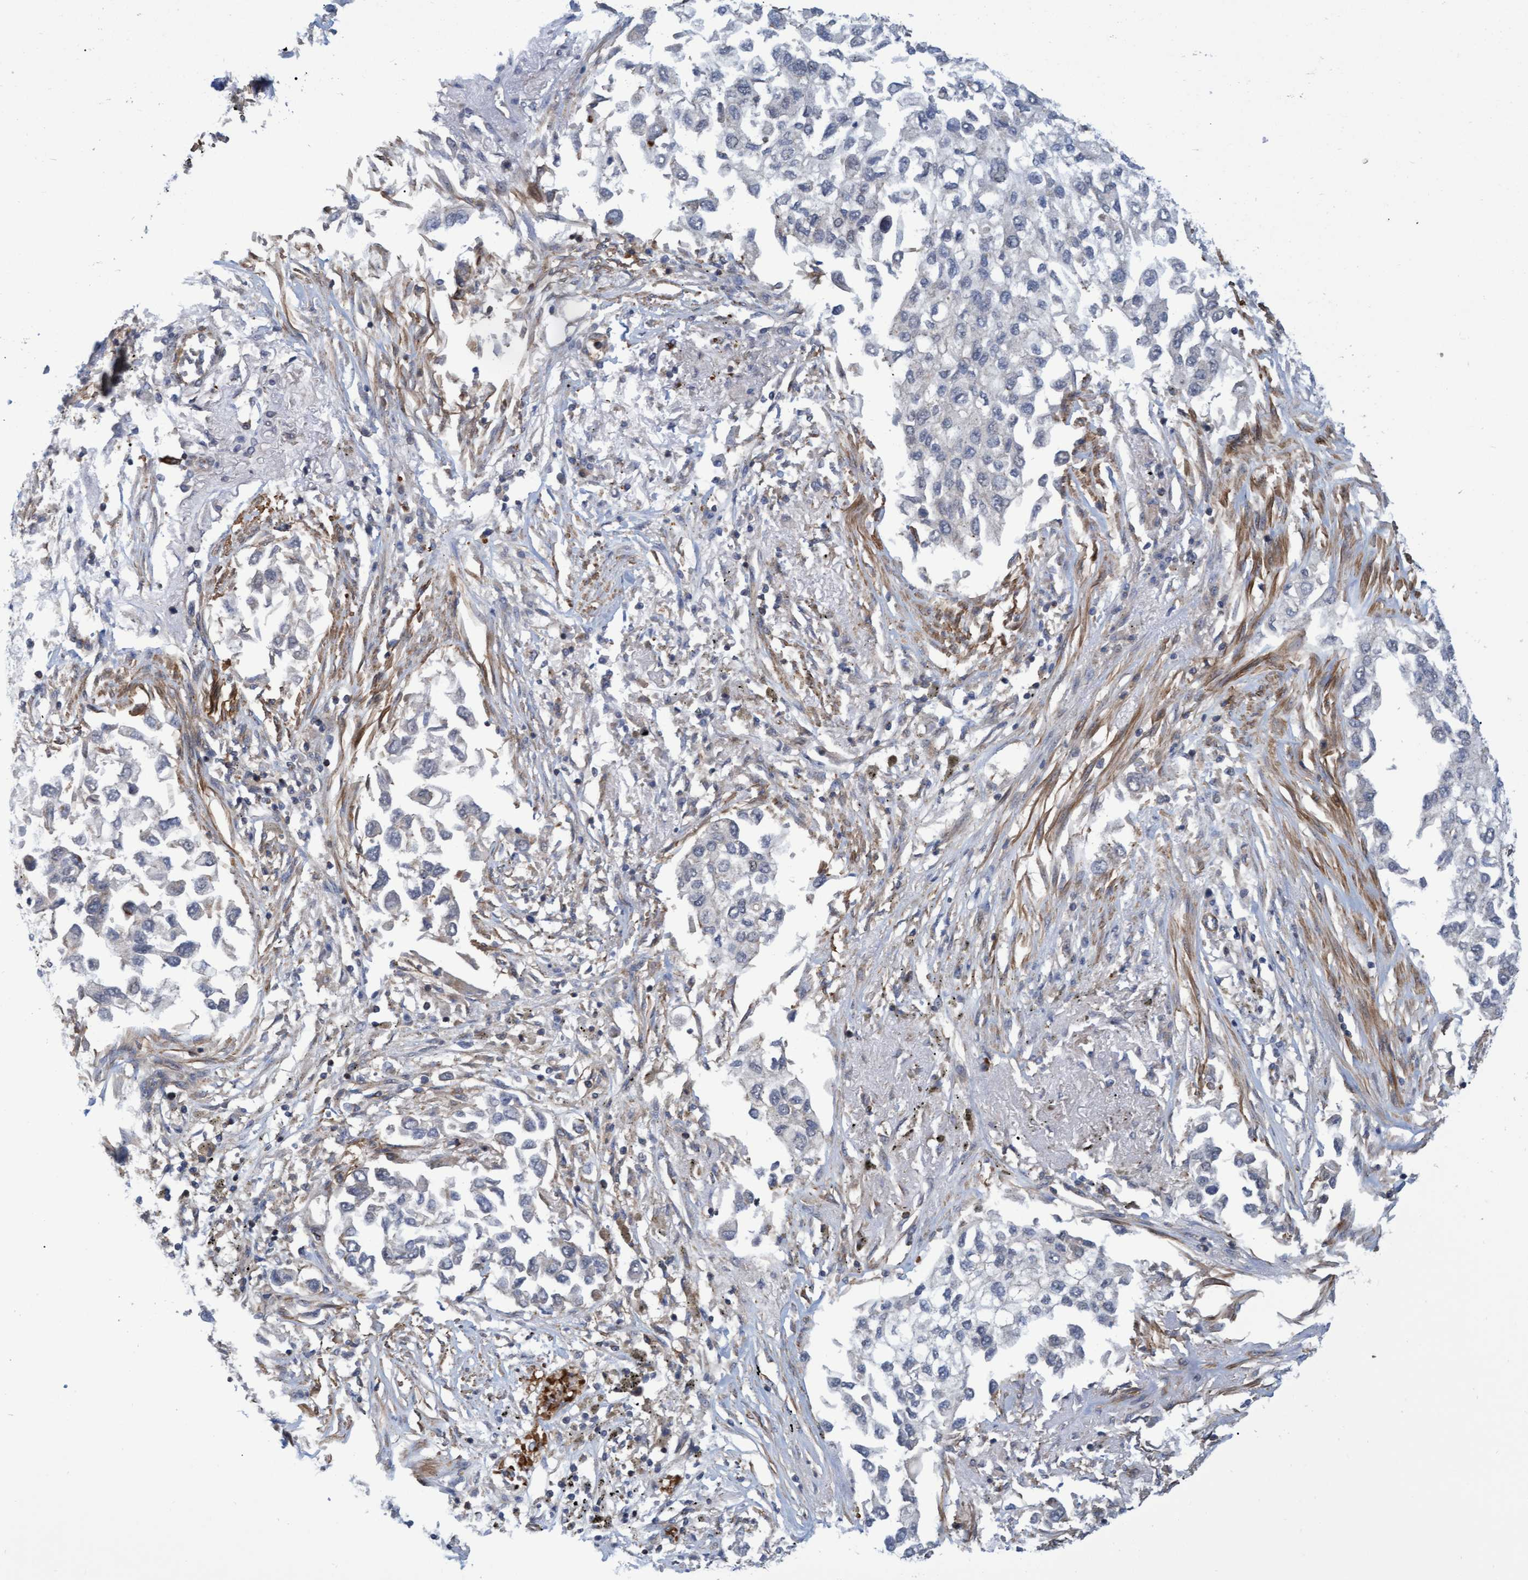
{"staining": {"intensity": "negative", "quantity": "none", "location": "none"}, "tissue": "lung cancer", "cell_type": "Tumor cells", "image_type": "cancer", "snomed": [{"axis": "morphology", "description": "Inflammation, NOS"}, {"axis": "morphology", "description": "Adenocarcinoma, NOS"}, {"axis": "topography", "description": "Lung"}], "caption": "There is no significant expression in tumor cells of adenocarcinoma (lung).", "gene": "NAA15", "patient": {"sex": "male", "age": 63}}